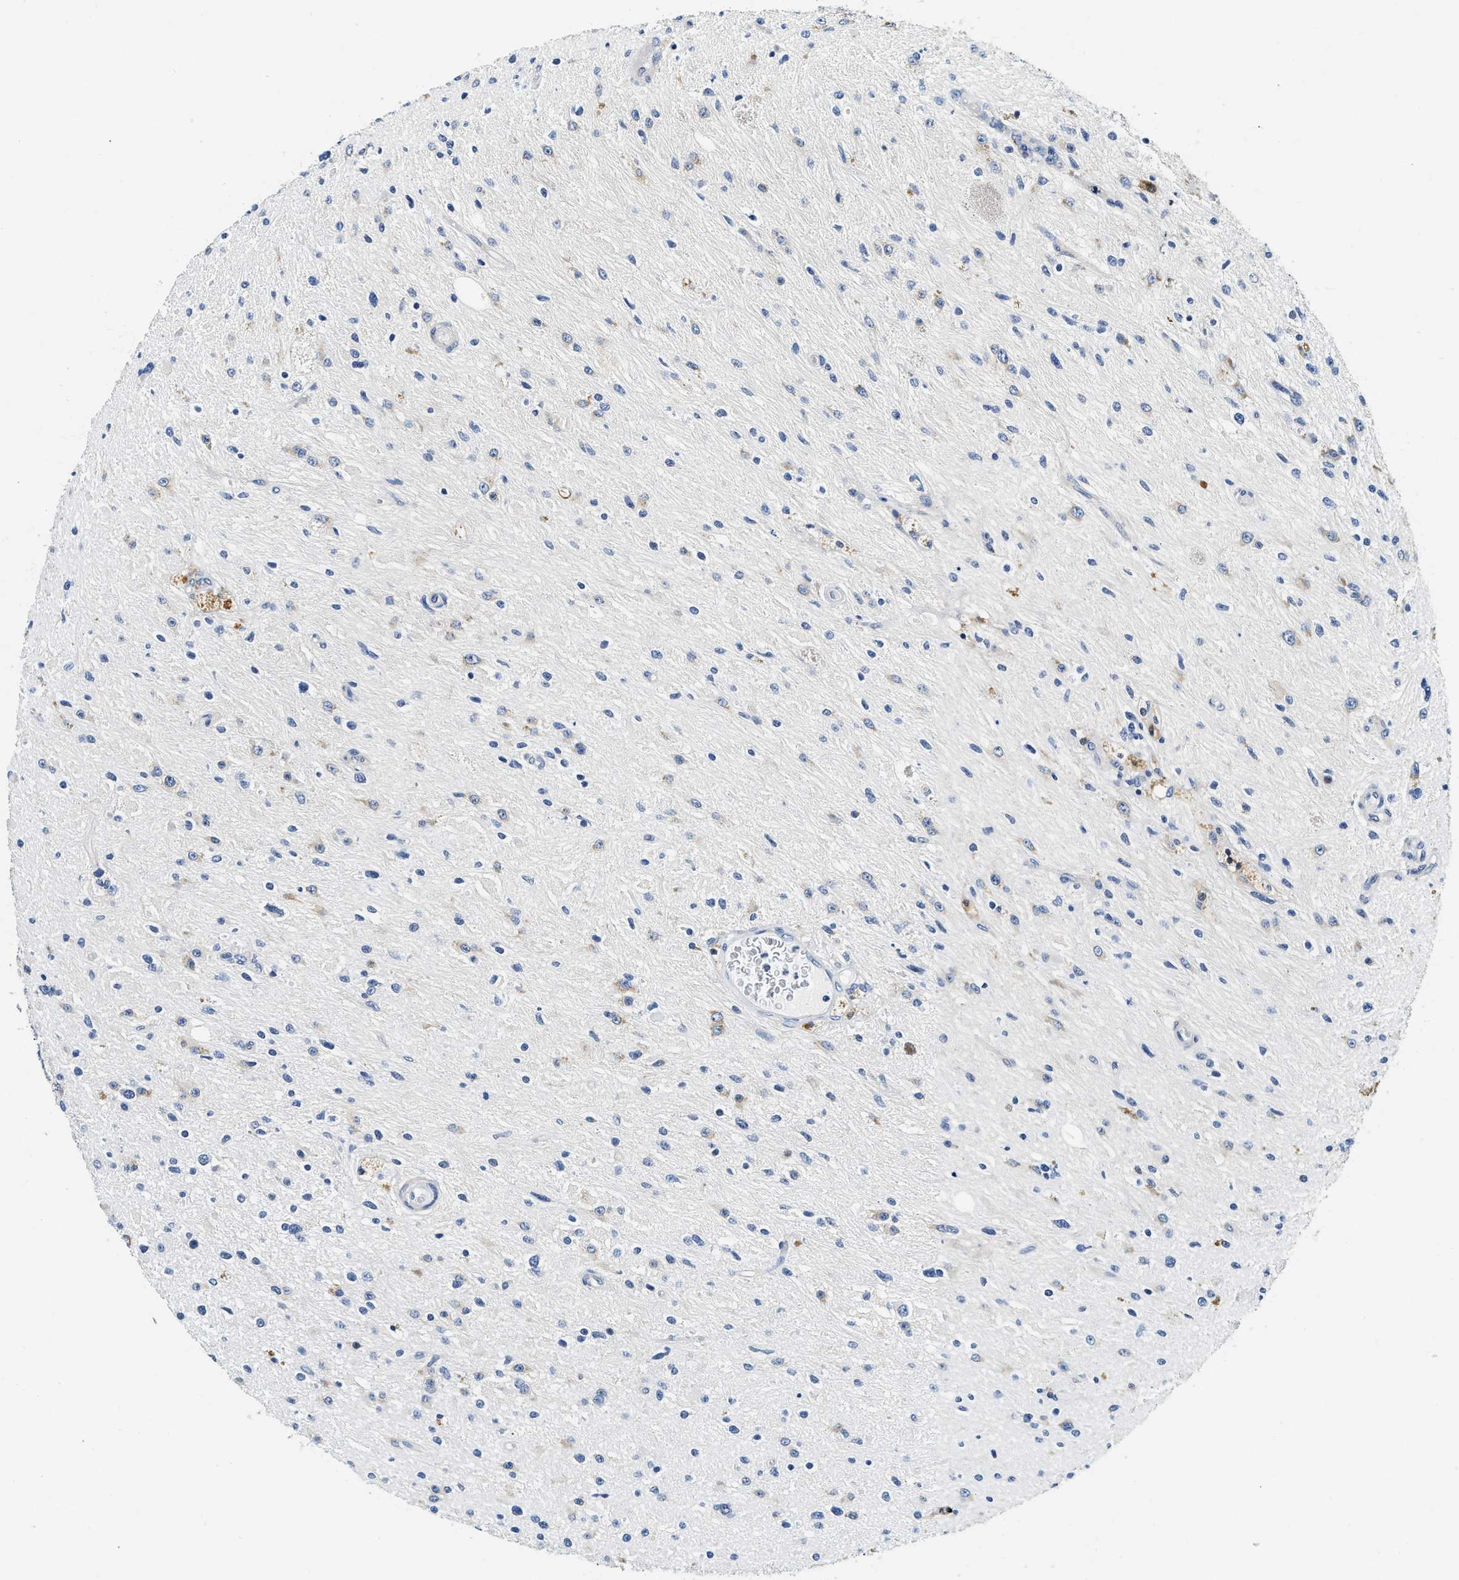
{"staining": {"intensity": "weak", "quantity": "<25%", "location": "cytoplasmic/membranous"}, "tissue": "glioma", "cell_type": "Tumor cells", "image_type": "cancer", "snomed": [{"axis": "morphology", "description": "Glioma, malignant, High grade"}, {"axis": "topography", "description": "Brain"}], "caption": "Protein analysis of malignant glioma (high-grade) exhibits no significant staining in tumor cells.", "gene": "EIF2AK2", "patient": {"sex": "male", "age": 33}}